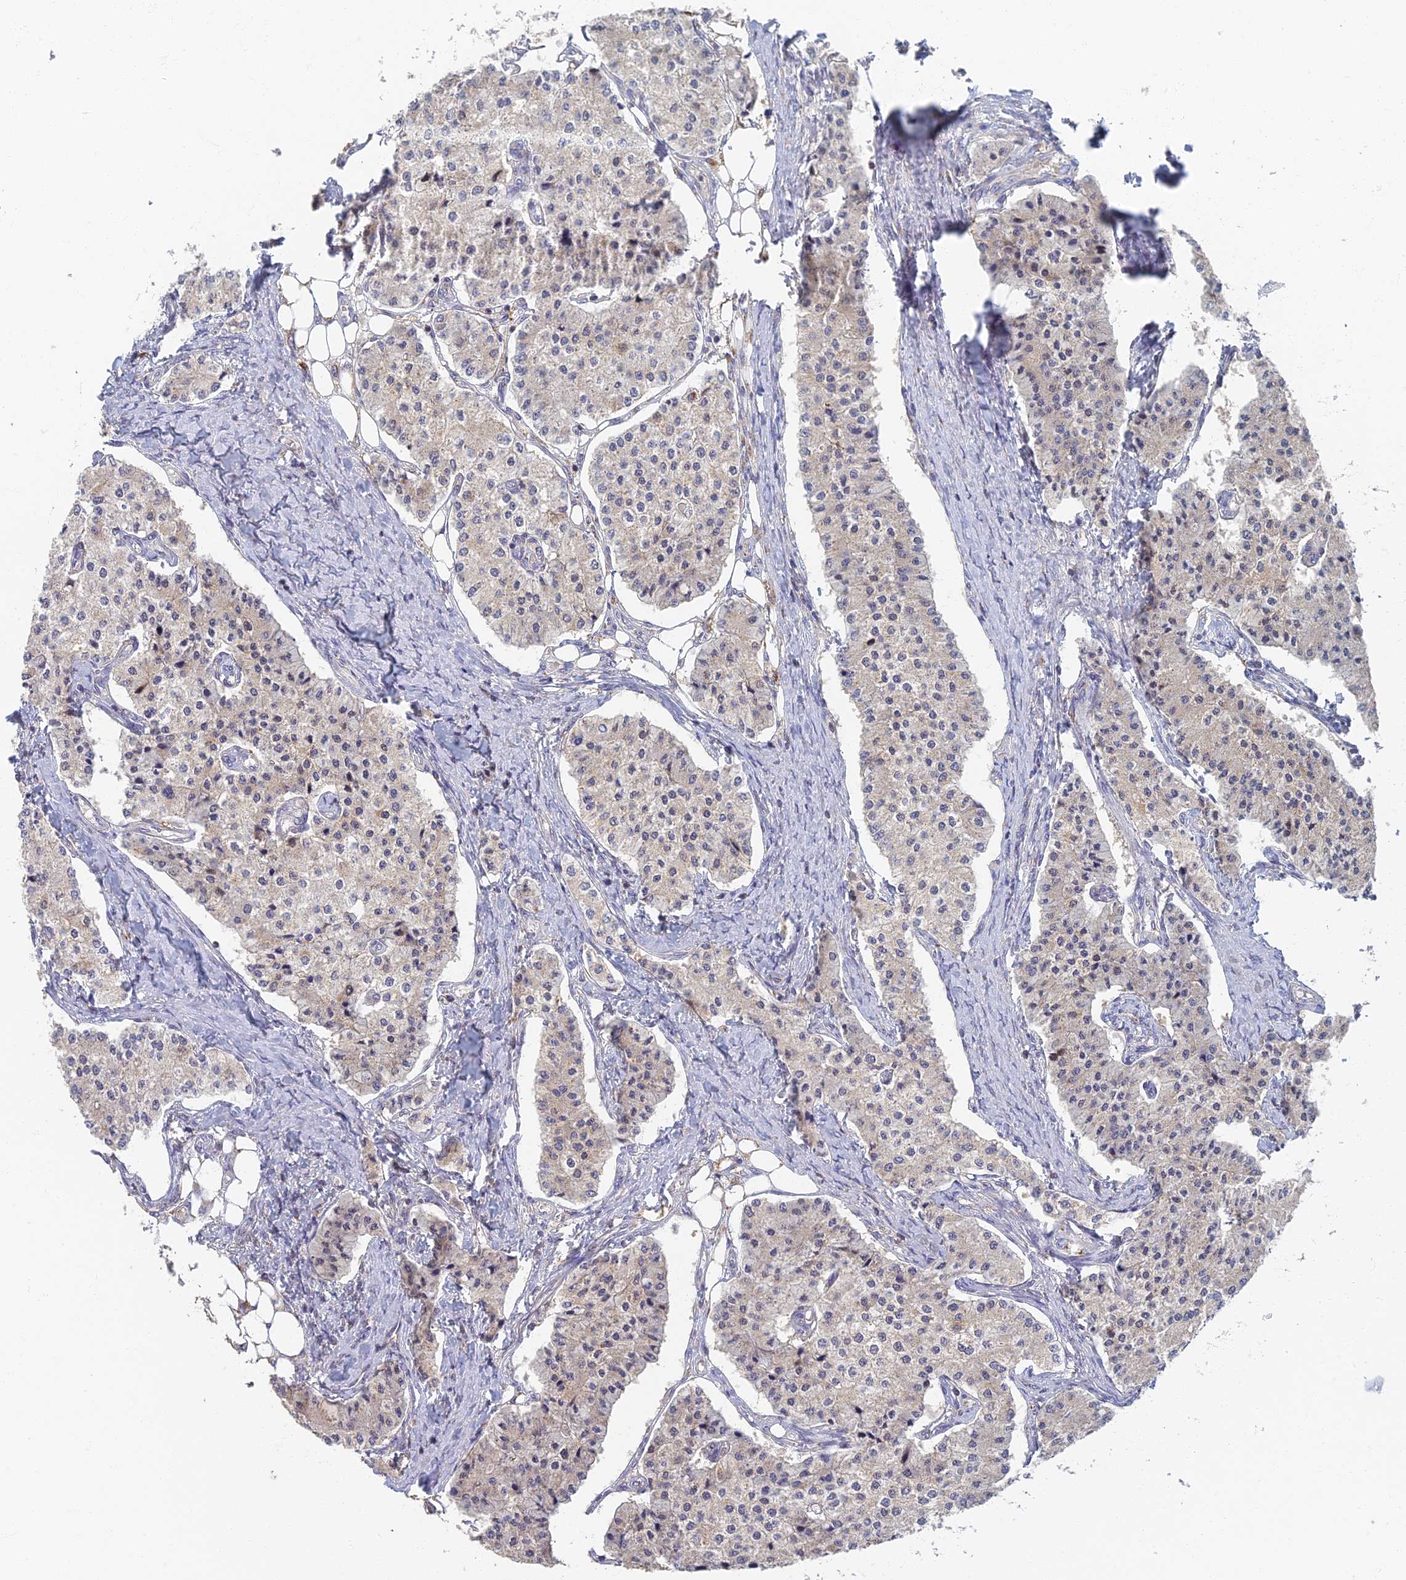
{"staining": {"intensity": "negative", "quantity": "none", "location": "none"}, "tissue": "carcinoid", "cell_type": "Tumor cells", "image_type": "cancer", "snomed": [{"axis": "morphology", "description": "Carcinoid, malignant, NOS"}, {"axis": "topography", "description": "Colon"}], "caption": "Carcinoid was stained to show a protein in brown. There is no significant expression in tumor cells.", "gene": "GPATCH1", "patient": {"sex": "female", "age": 52}}